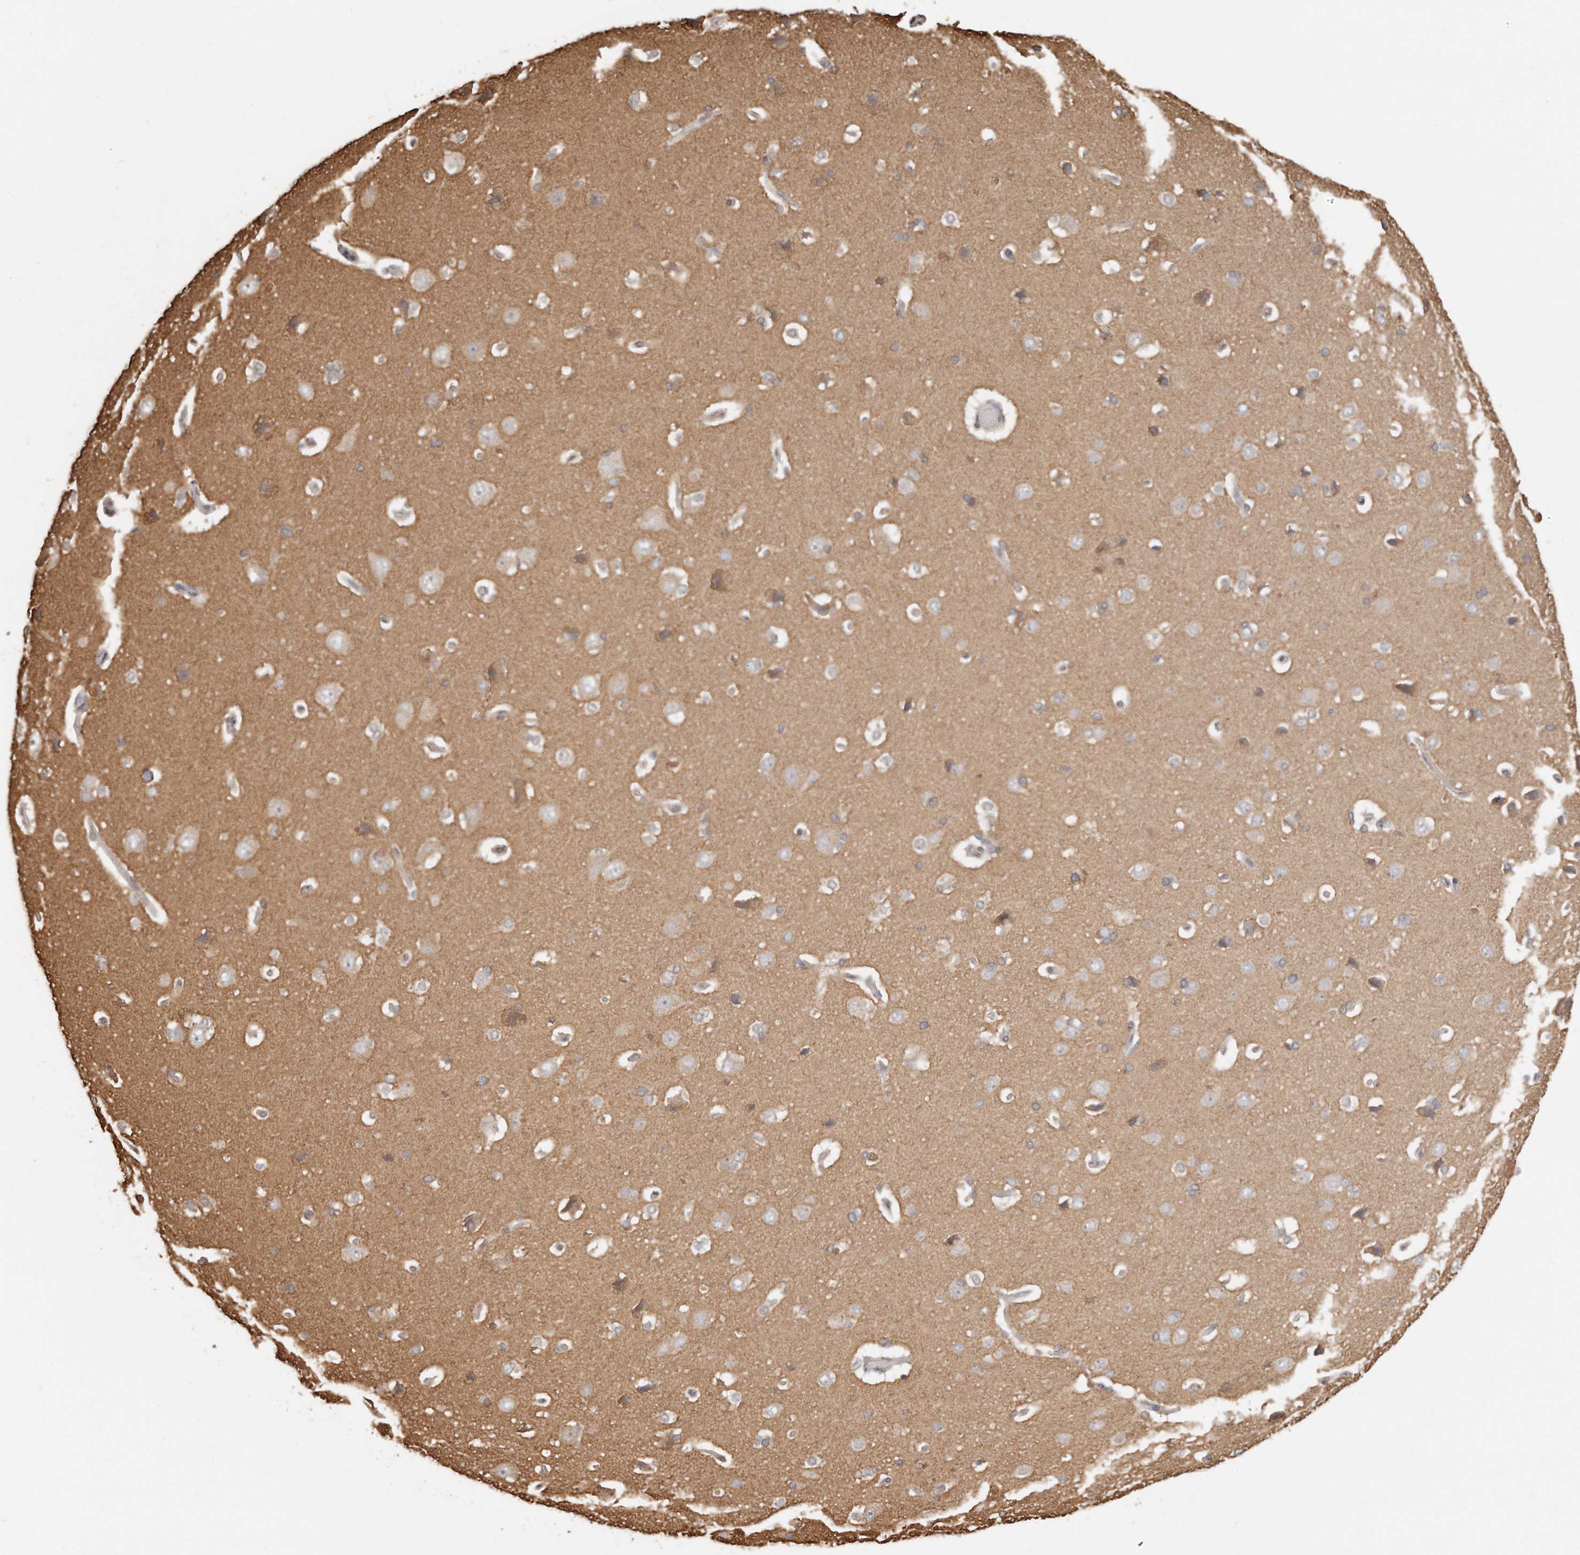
{"staining": {"intensity": "negative", "quantity": "none", "location": "none"}, "tissue": "cerebral cortex", "cell_type": "Endothelial cells", "image_type": "normal", "snomed": [{"axis": "morphology", "description": "Normal tissue, NOS"}, {"axis": "morphology", "description": "Developmental malformation"}, {"axis": "topography", "description": "Cerebral cortex"}], "caption": "The photomicrograph exhibits no staining of endothelial cells in unremarkable cerebral cortex. Nuclei are stained in blue.", "gene": "TTLL4", "patient": {"sex": "female", "age": 30}}